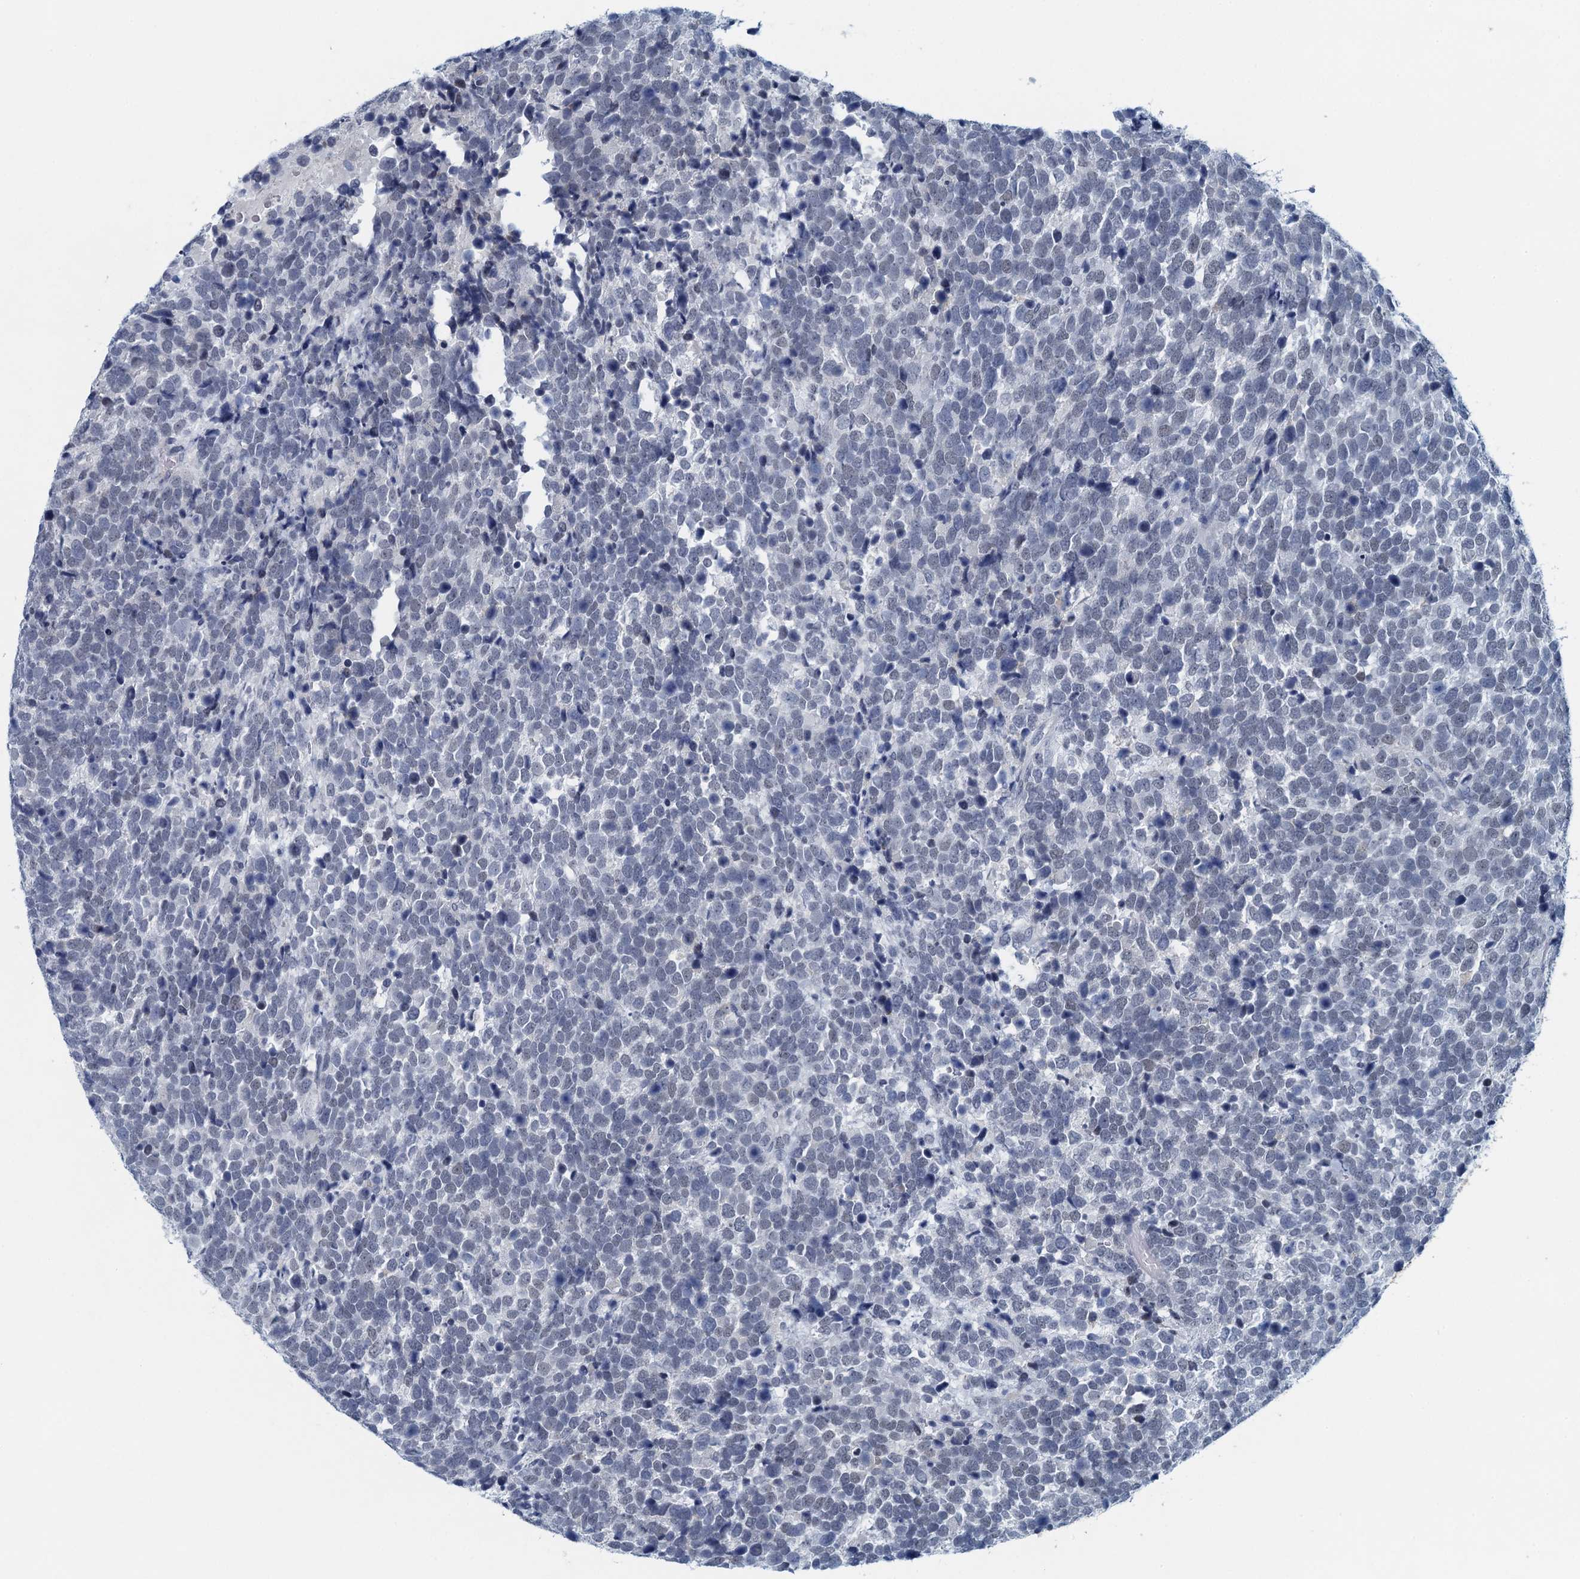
{"staining": {"intensity": "negative", "quantity": "none", "location": "none"}, "tissue": "urothelial cancer", "cell_type": "Tumor cells", "image_type": "cancer", "snomed": [{"axis": "morphology", "description": "Urothelial carcinoma, High grade"}, {"axis": "topography", "description": "Urinary bladder"}], "caption": "Immunohistochemical staining of high-grade urothelial carcinoma demonstrates no significant staining in tumor cells.", "gene": "ENSG00000131152", "patient": {"sex": "female", "age": 82}}